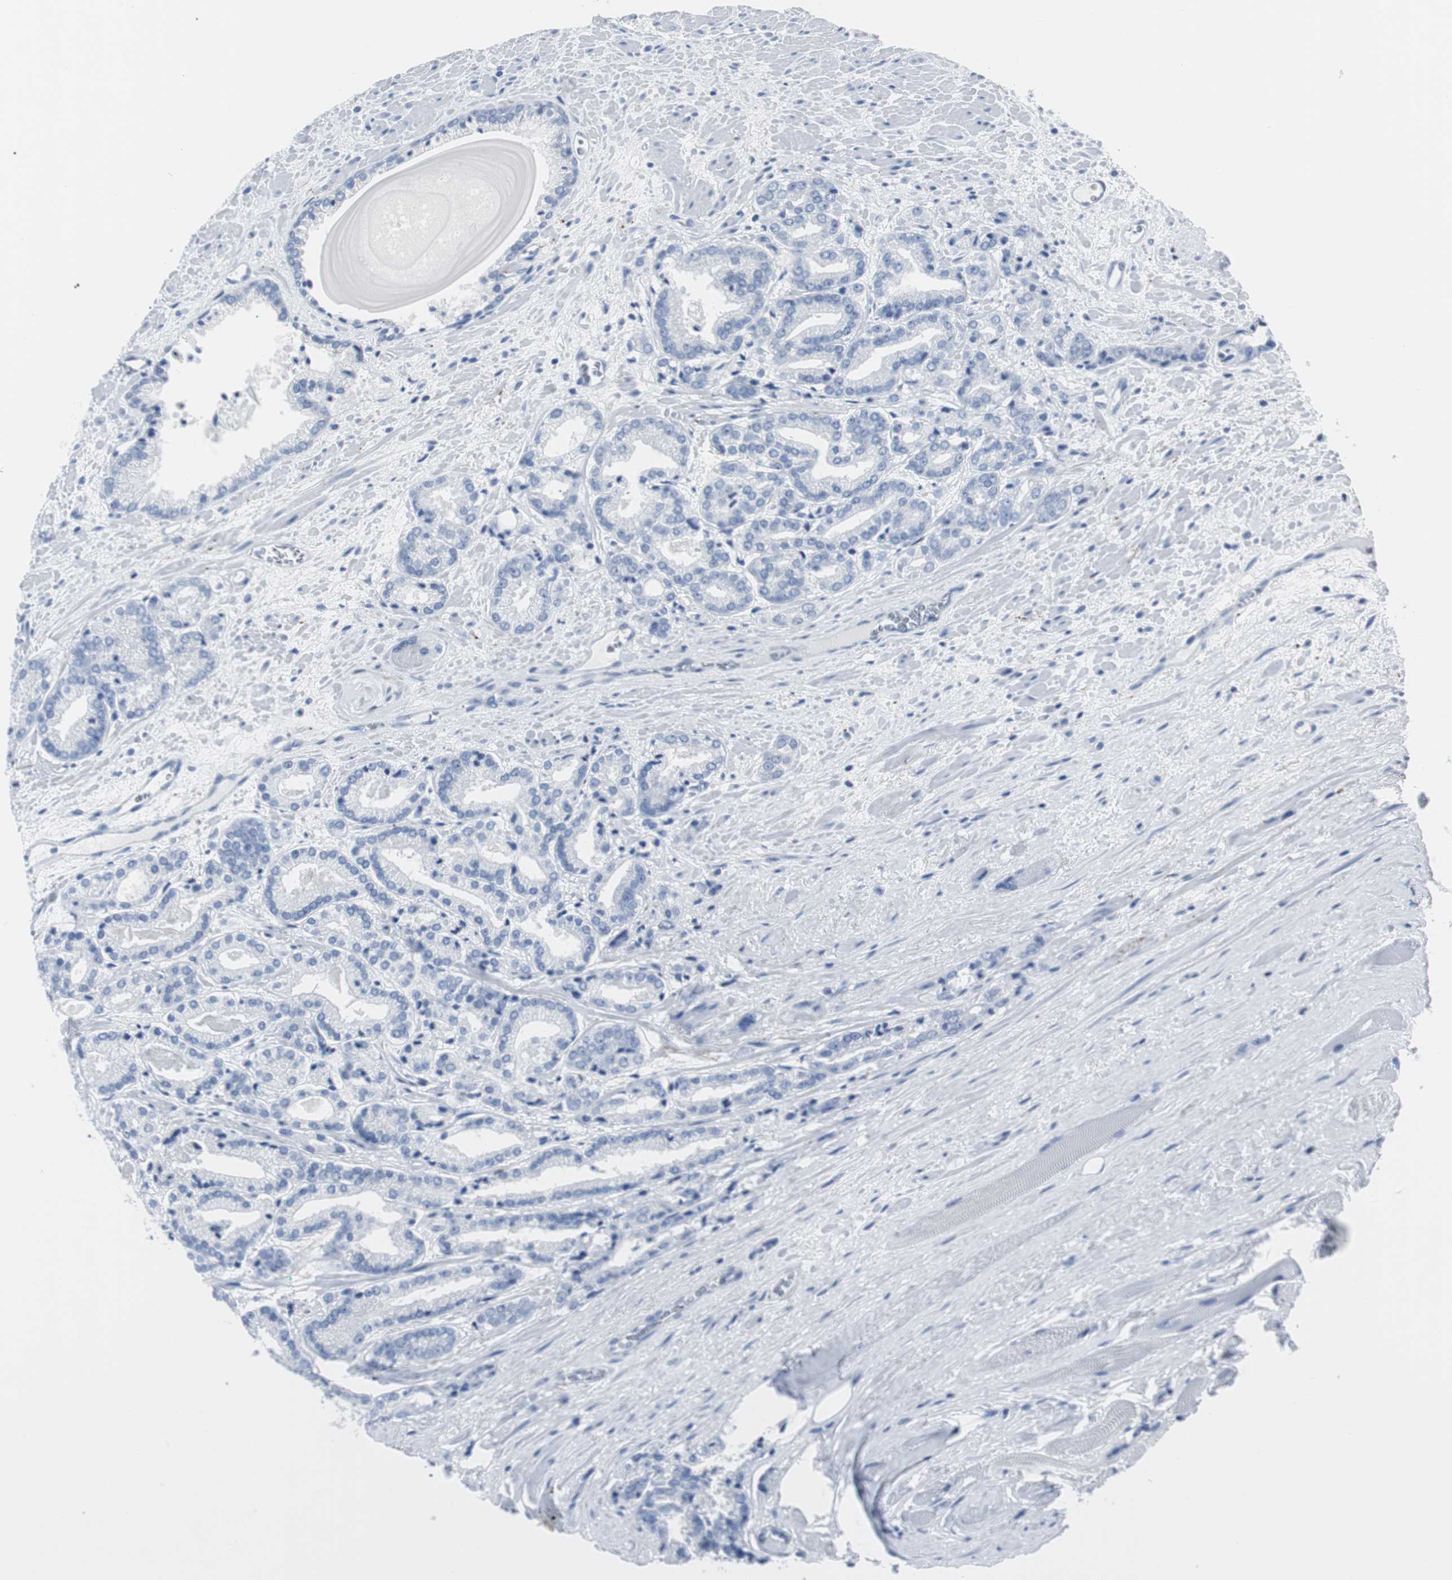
{"staining": {"intensity": "negative", "quantity": "none", "location": "none"}, "tissue": "prostate cancer", "cell_type": "Tumor cells", "image_type": "cancer", "snomed": [{"axis": "morphology", "description": "Adenocarcinoma, Low grade"}, {"axis": "topography", "description": "Prostate"}], "caption": "Tumor cells show no significant protein expression in prostate low-grade adenocarcinoma.", "gene": "GAP43", "patient": {"sex": "male", "age": 59}}